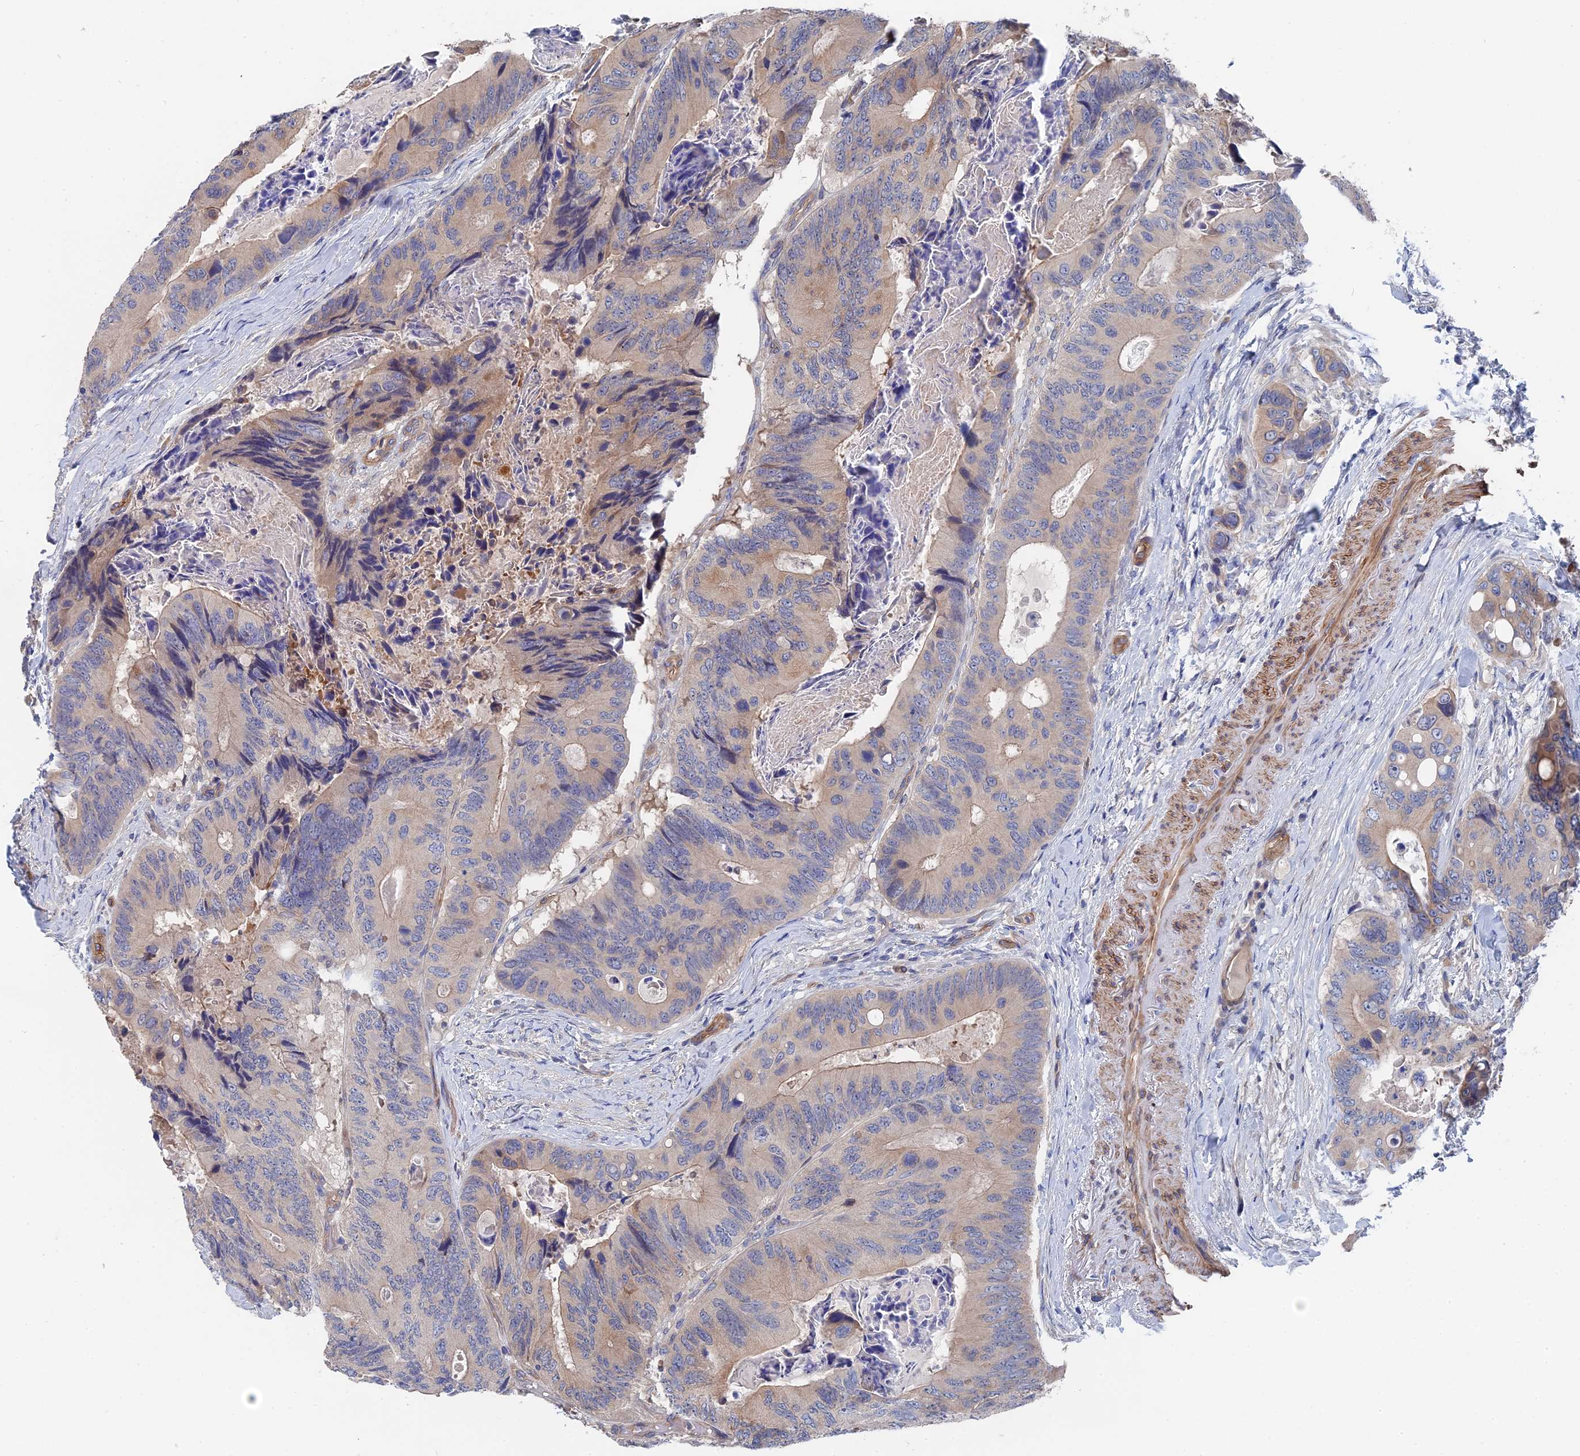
{"staining": {"intensity": "weak", "quantity": "<25%", "location": "cytoplasmic/membranous"}, "tissue": "colorectal cancer", "cell_type": "Tumor cells", "image_type": "cancer", "snomed": [{"axis": "morphology", "description": "Adenocarcinoma, NOS"}, {"axis": "topography", "description": "Colon"}], "caption": "An IHC micrograph of colorectal cancer (adenocarcinoma) is shown. There is no staining in tumor cells of colorectal cancer (adenocarcinoma).", "gene": "MTHFSD", "patient": {"sex": "male", "age": 84}}